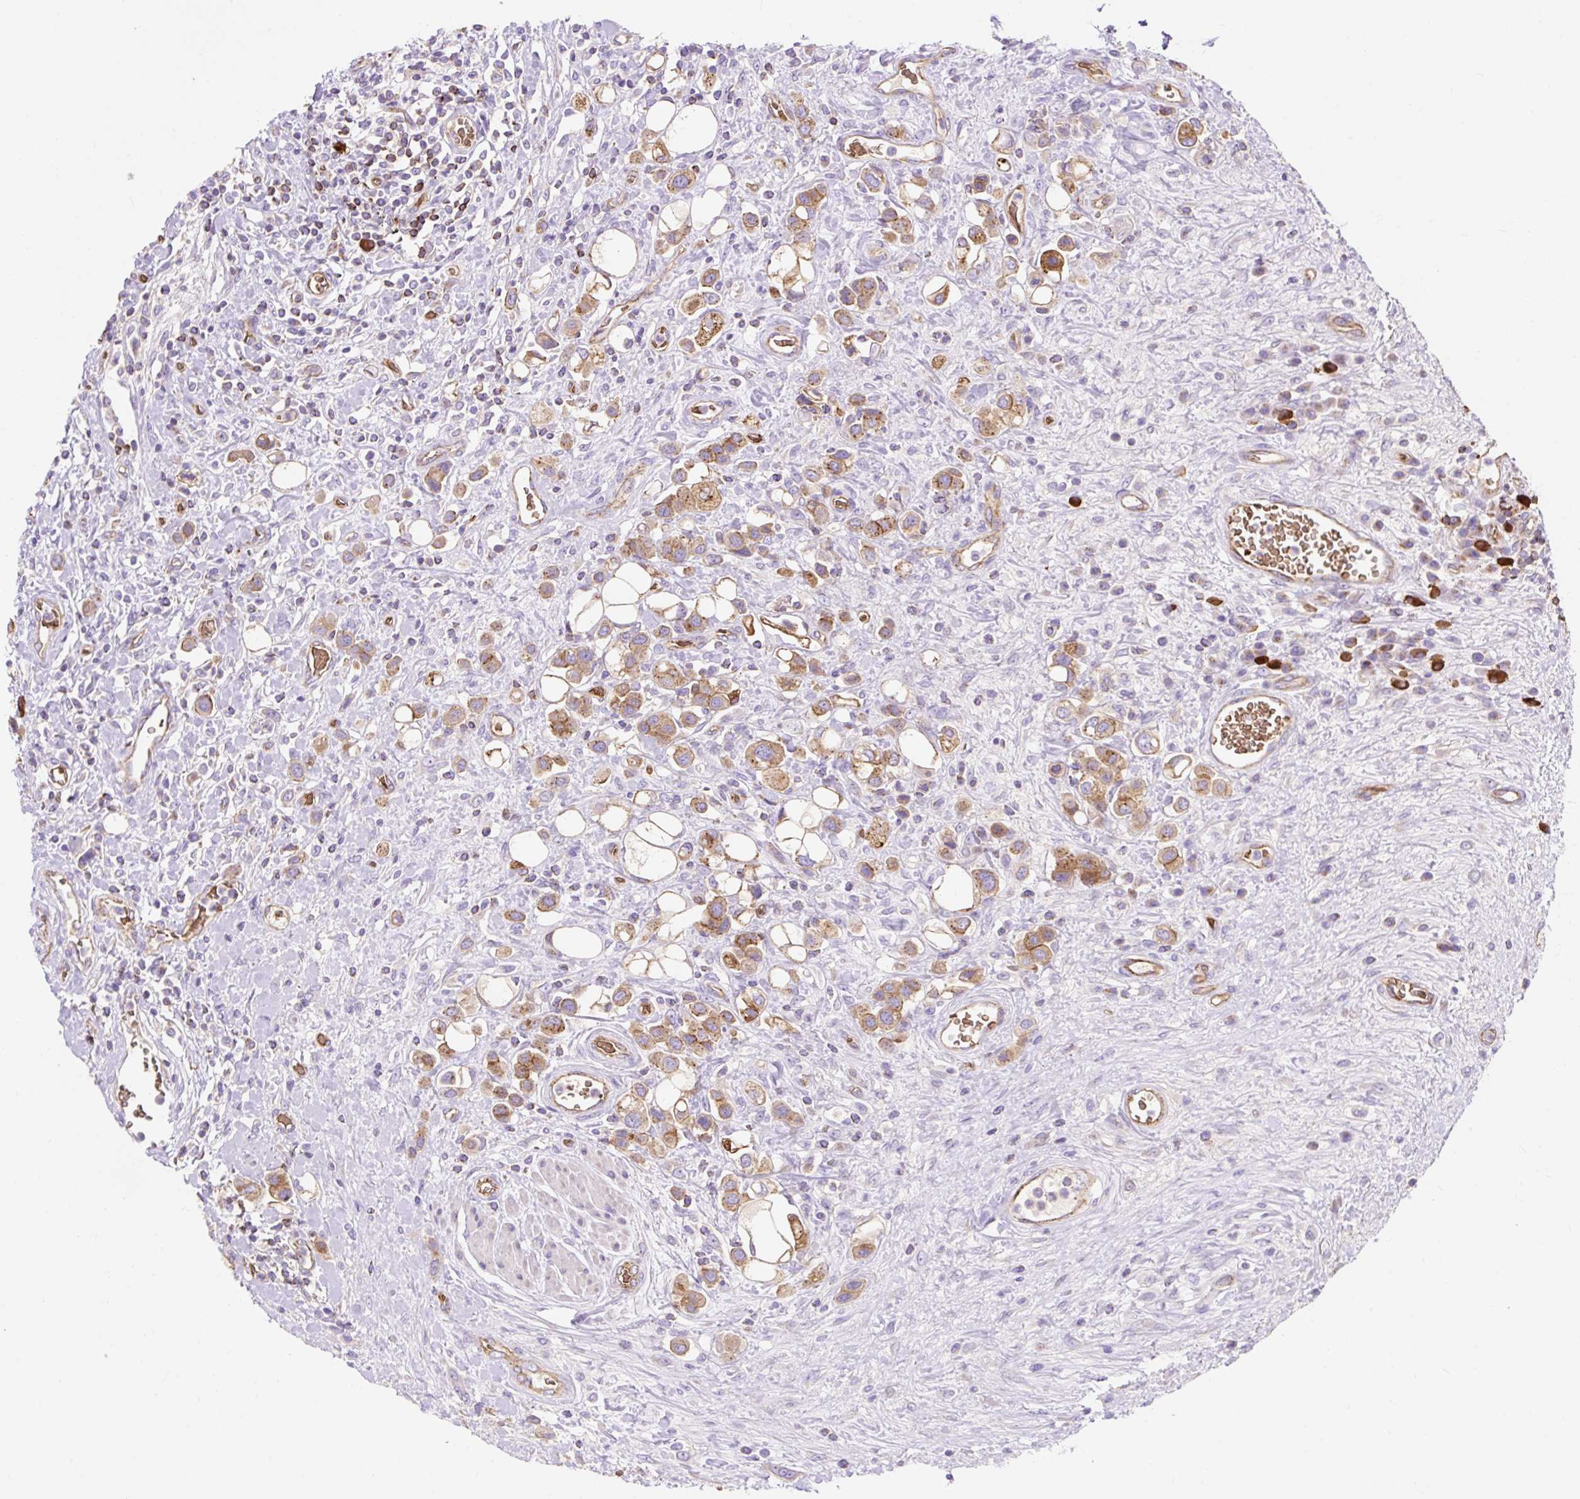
{"staining": {"intensity": "moderate", "quantity": ">75%", "location": "cytoplasmic/membranous"}, "tissue": "urothelial cancer", "cell_type": "Tumor cells", "image_type": "cancer", "snomed": [{"axis": "morphology", "description": "Urothelial carcinoma, High grade"}, {"axis": "topography", "description": "Urinary bladder"}], "caption": "About >75% of tumor cells in urothelial cancer demonstrate moderate cytoplasmic/membranous protein positivity as visualized by brown immunohistochemical staining.", "gene": "HIP1R", "patient": {"sex": "male", "age": 50}}